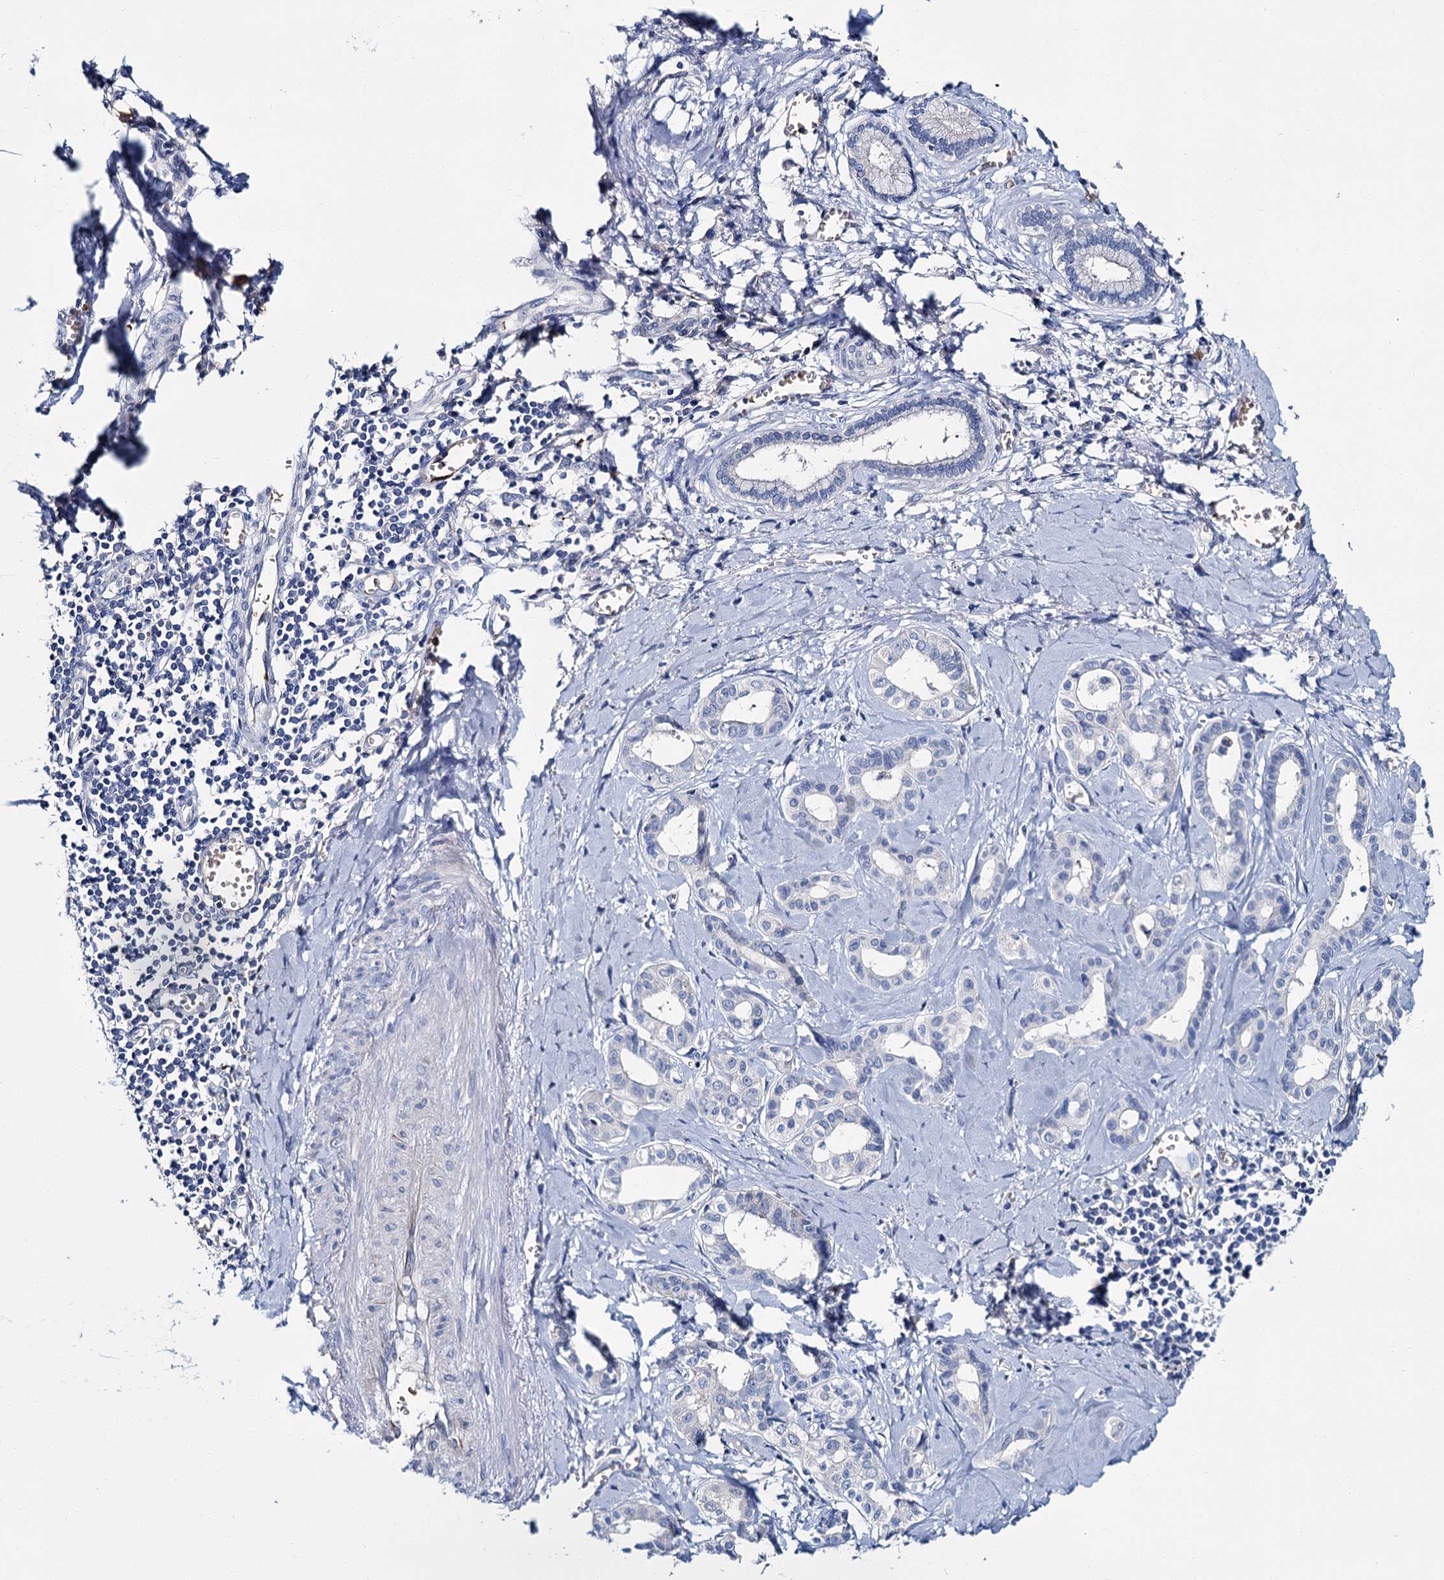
{"staining": {"intensity": "negative", "quantity": "none", "location": "none"}, "tissue": "liver cancer", "cell_type": "Tumor cells", "image_type": "cancer", "snomed": [{"axis": "morphology", "description": "Cholangiocarcinoma"}, {"axis": "topography", "description": "Liver"}], "caption": "High magnification brightfield microscopy of cholangiocarcinoma (liver) stained with DAB (brown) and counterstained with hematoxylin (blue): tumor cells show no significant expression.", "gene": "ATG2A", "patient": {"sex": "female", "age": 77}}